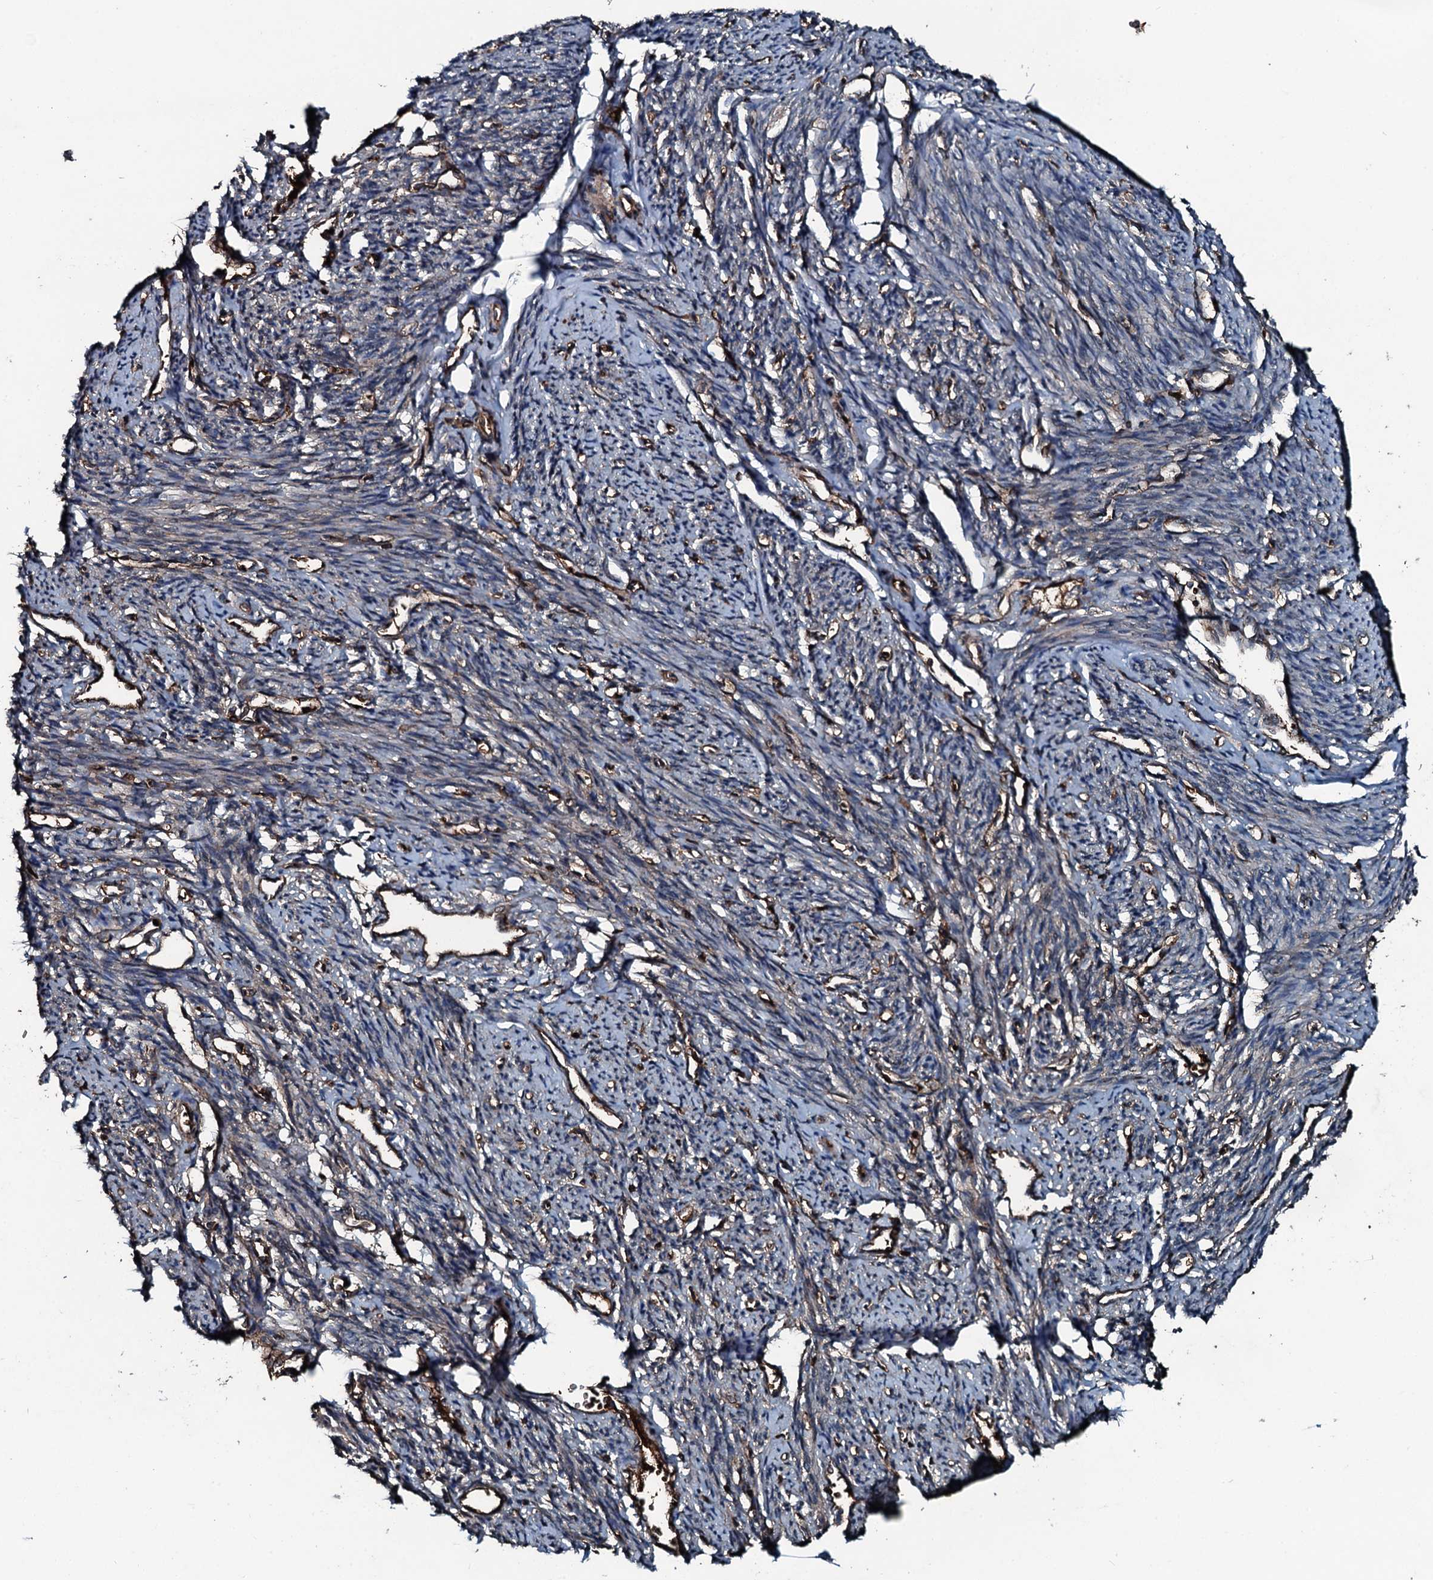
{"staining": {"intensity": "moderate", "quantity": "25%-75%", "location": "cytoplasmic/membranous"}, "tissue": "smooth muscle", "cell_type": "Smooth muscle cells", "image_type": "normal", "snomed": [{"axis": "morphology", "description": "Normal tissue, NOS"}, {"axis": "topography", "description": "Smooth muscle"}, {"axis": "topography", "description": "Uterus"}], "caption": "A high-resolution photomicrograph shows immunohistochemistry (IHC) staining of unremarkable smooth muscle, which demonstrates moderate cytoplasmic/membranous expression in approximately 25%-75% of smooth muscle cells. The staining was performed using DAB, with brown indicating positive protein expression. Nuclei are stained blue with hematoxylin.", "gene": "TRIM7", "patient": {"sex": "female", "age": 59}}